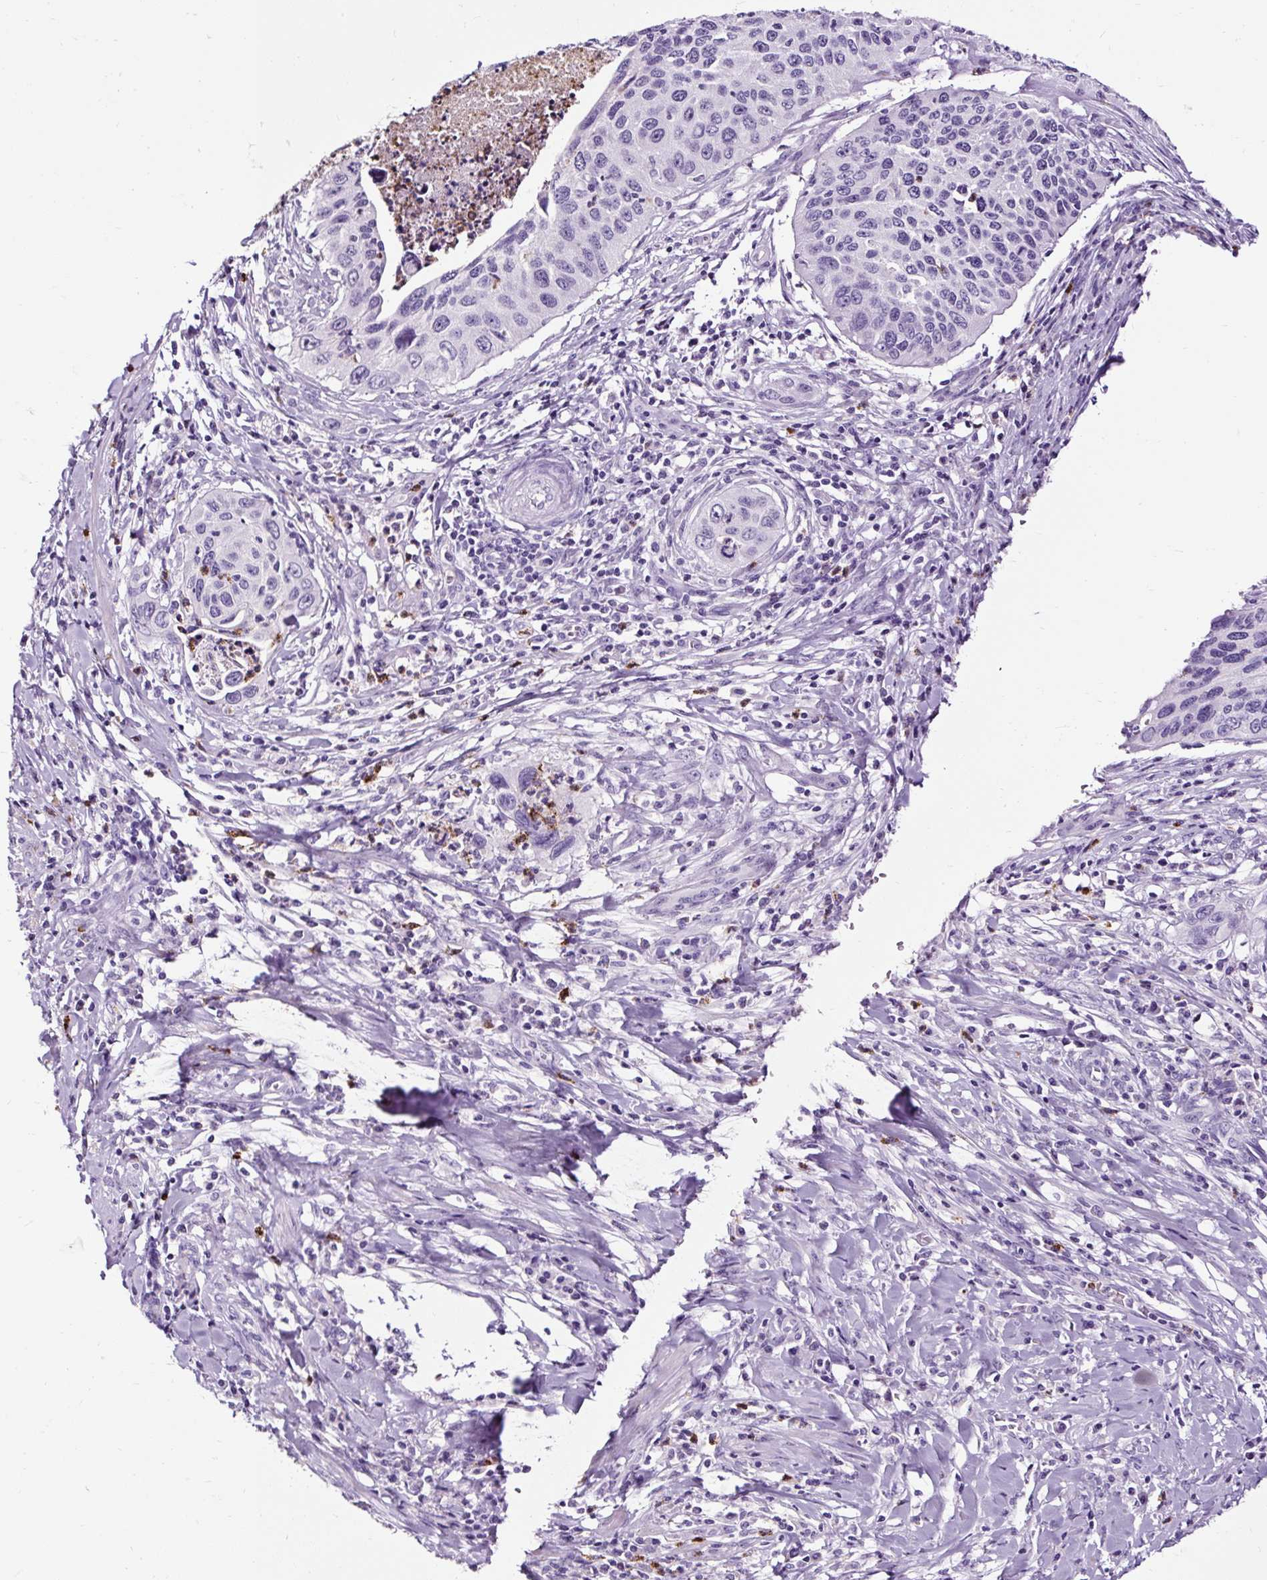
{"staining": {"intensity": "negative", "quantity": "none", "location": "none"}, "tissue": "cervical cancer", "cell_type": "Tumor cells", "image_type": "cancer", "snomed": [{"axis": "morphology", "description": "Squamous cell carcinoma, NOS"}, {"axis": "topography", "description": "Cervix"}], "caption": "An IHC histopathology image of cervical squamous cell carcinoma is shown. There is no staining in tumor cells of cervical squamous cell carcinoma.", "gene": "SLC7A8", "patient": {"sex": "female", "age": 38}}